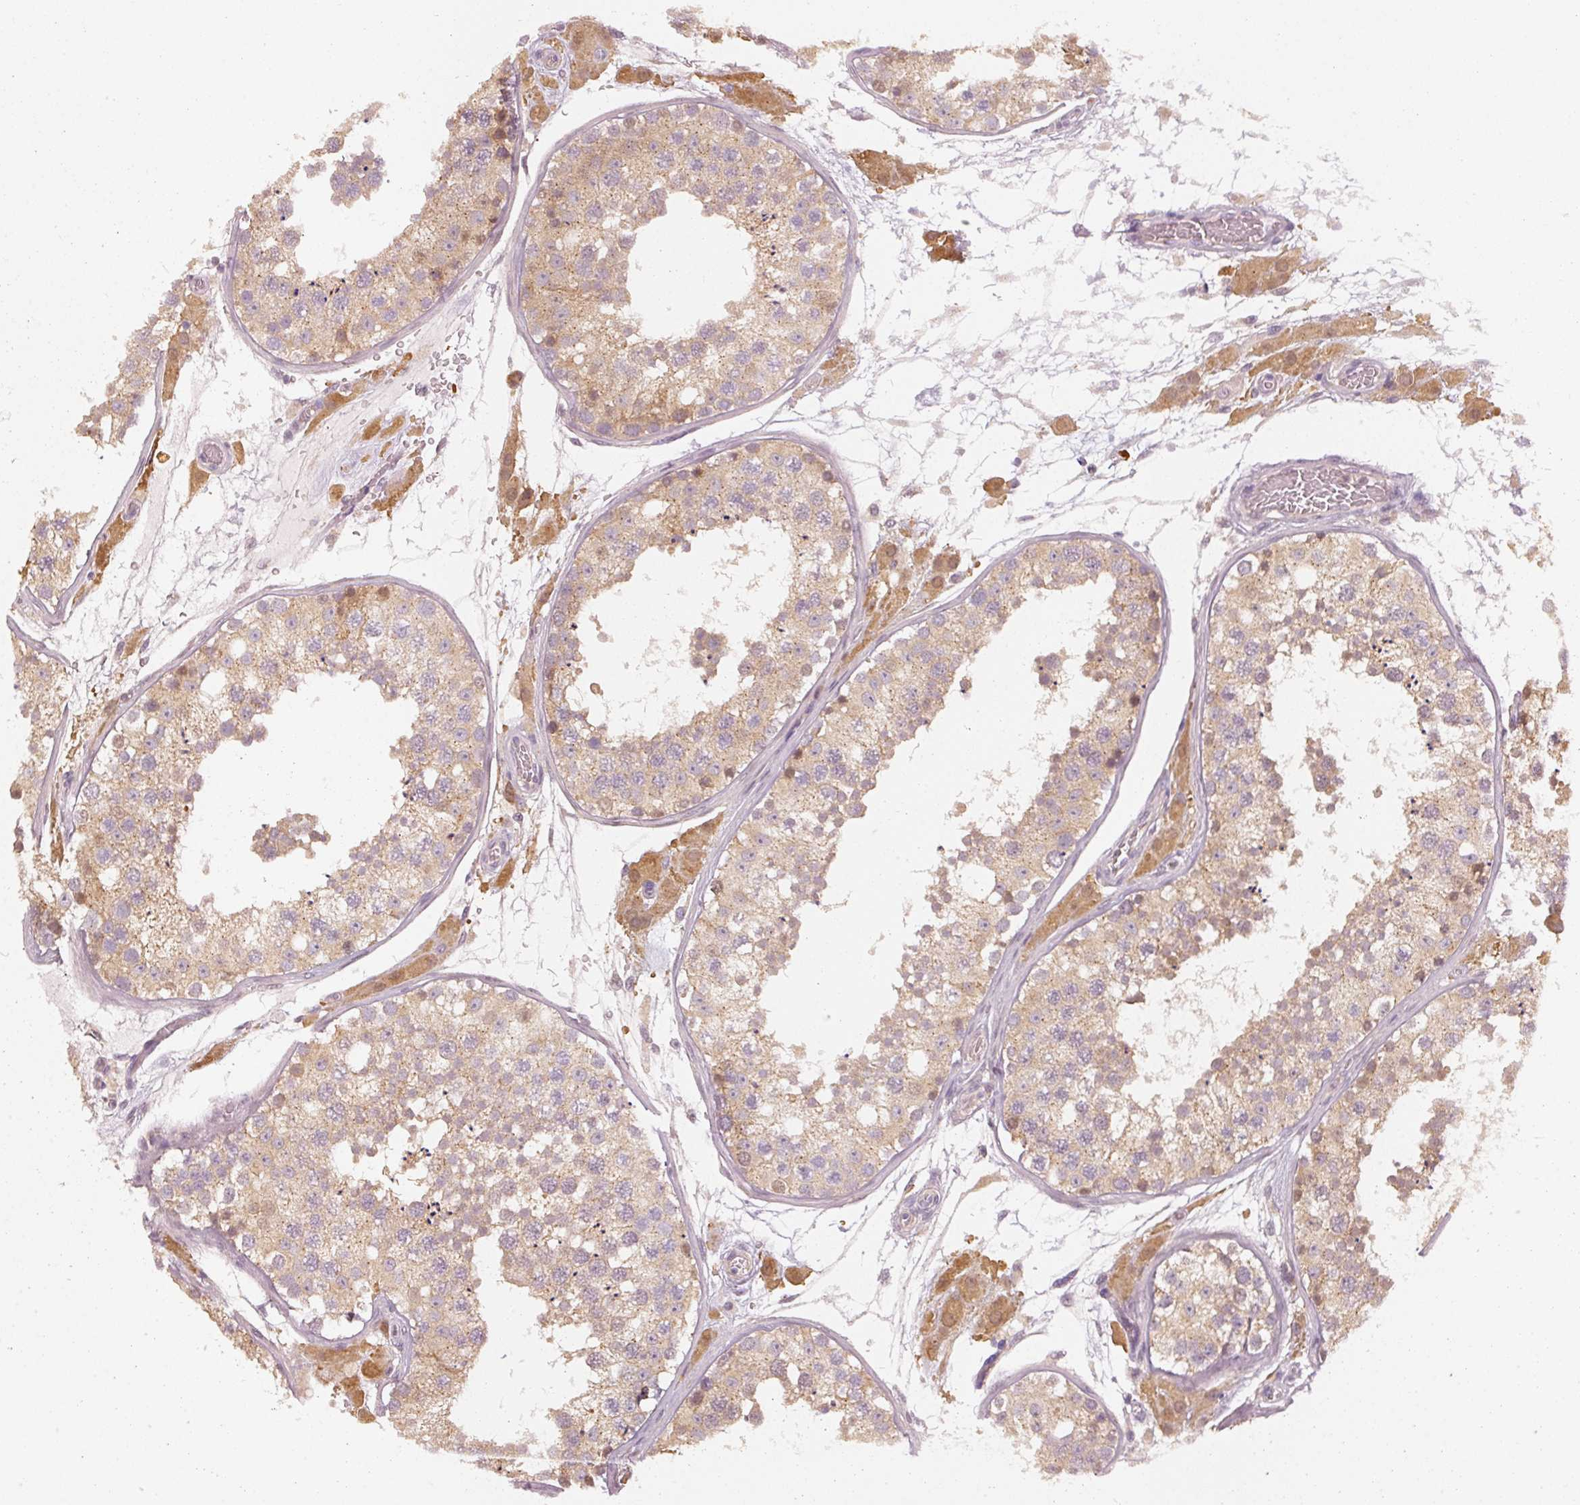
{"staining": {"intensity": "moderate", "quantity": "25%-75%", "location": "cytoplasmic/membranous"}, "tissue": "testis", "cell_type": "Cells in seminiferous ducts", "image_type": "normal", "snomed": [{"axis": "morphology", "description": "Normal tissue, NOS"}, {"axis": "topography", "description": "Testis"}], "caption": "Protein expression analysis of normal human testis reveals moderate cytoplasmic/membranous staining in about 25%-75% of cells in seminiferous ducts.", "gene": "DAPP1", "patient": {"sex": "male", "age": 26}}